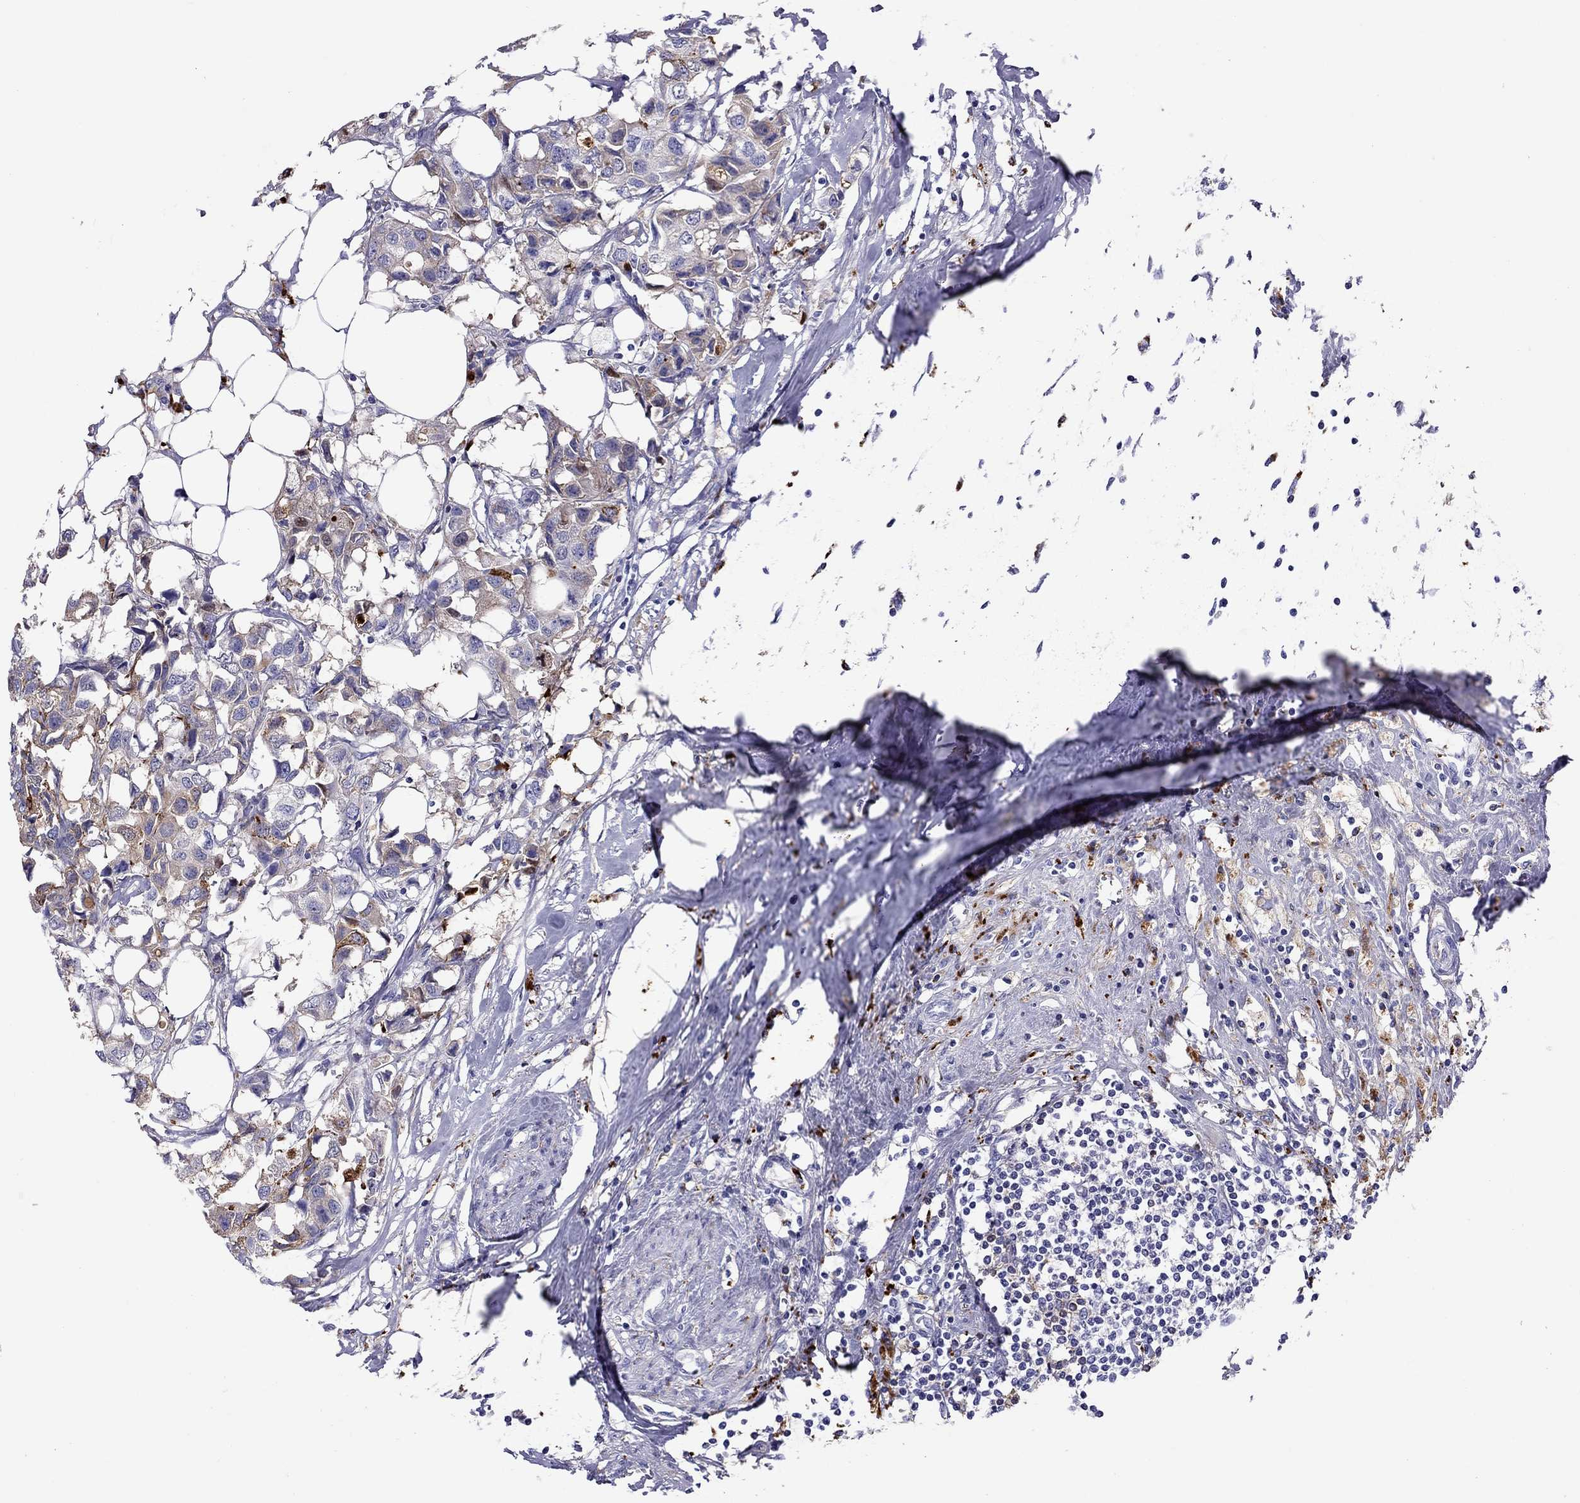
{"staining": {"intensity": "moderate", "quantity": "25%-75%", "location": "cytoplasmic/membranous"}, "tissue": "breast cancer", "cell_type": "Tumor cells", "image_type": "cancer", "snomed": [{"axis": "morphology", "description": "Duct carcinoma"}, {"axis": "topography", "description": "Breast"}], "caption": "Moderate cytoplasmic/membranous staining for a protein is seen in approximately 25%-75% of tumor cells of breast cancer using immunohistochemistry (IHC).", "gene": "SERPINA3", "patient": {"sex": "female", "age": 80}}